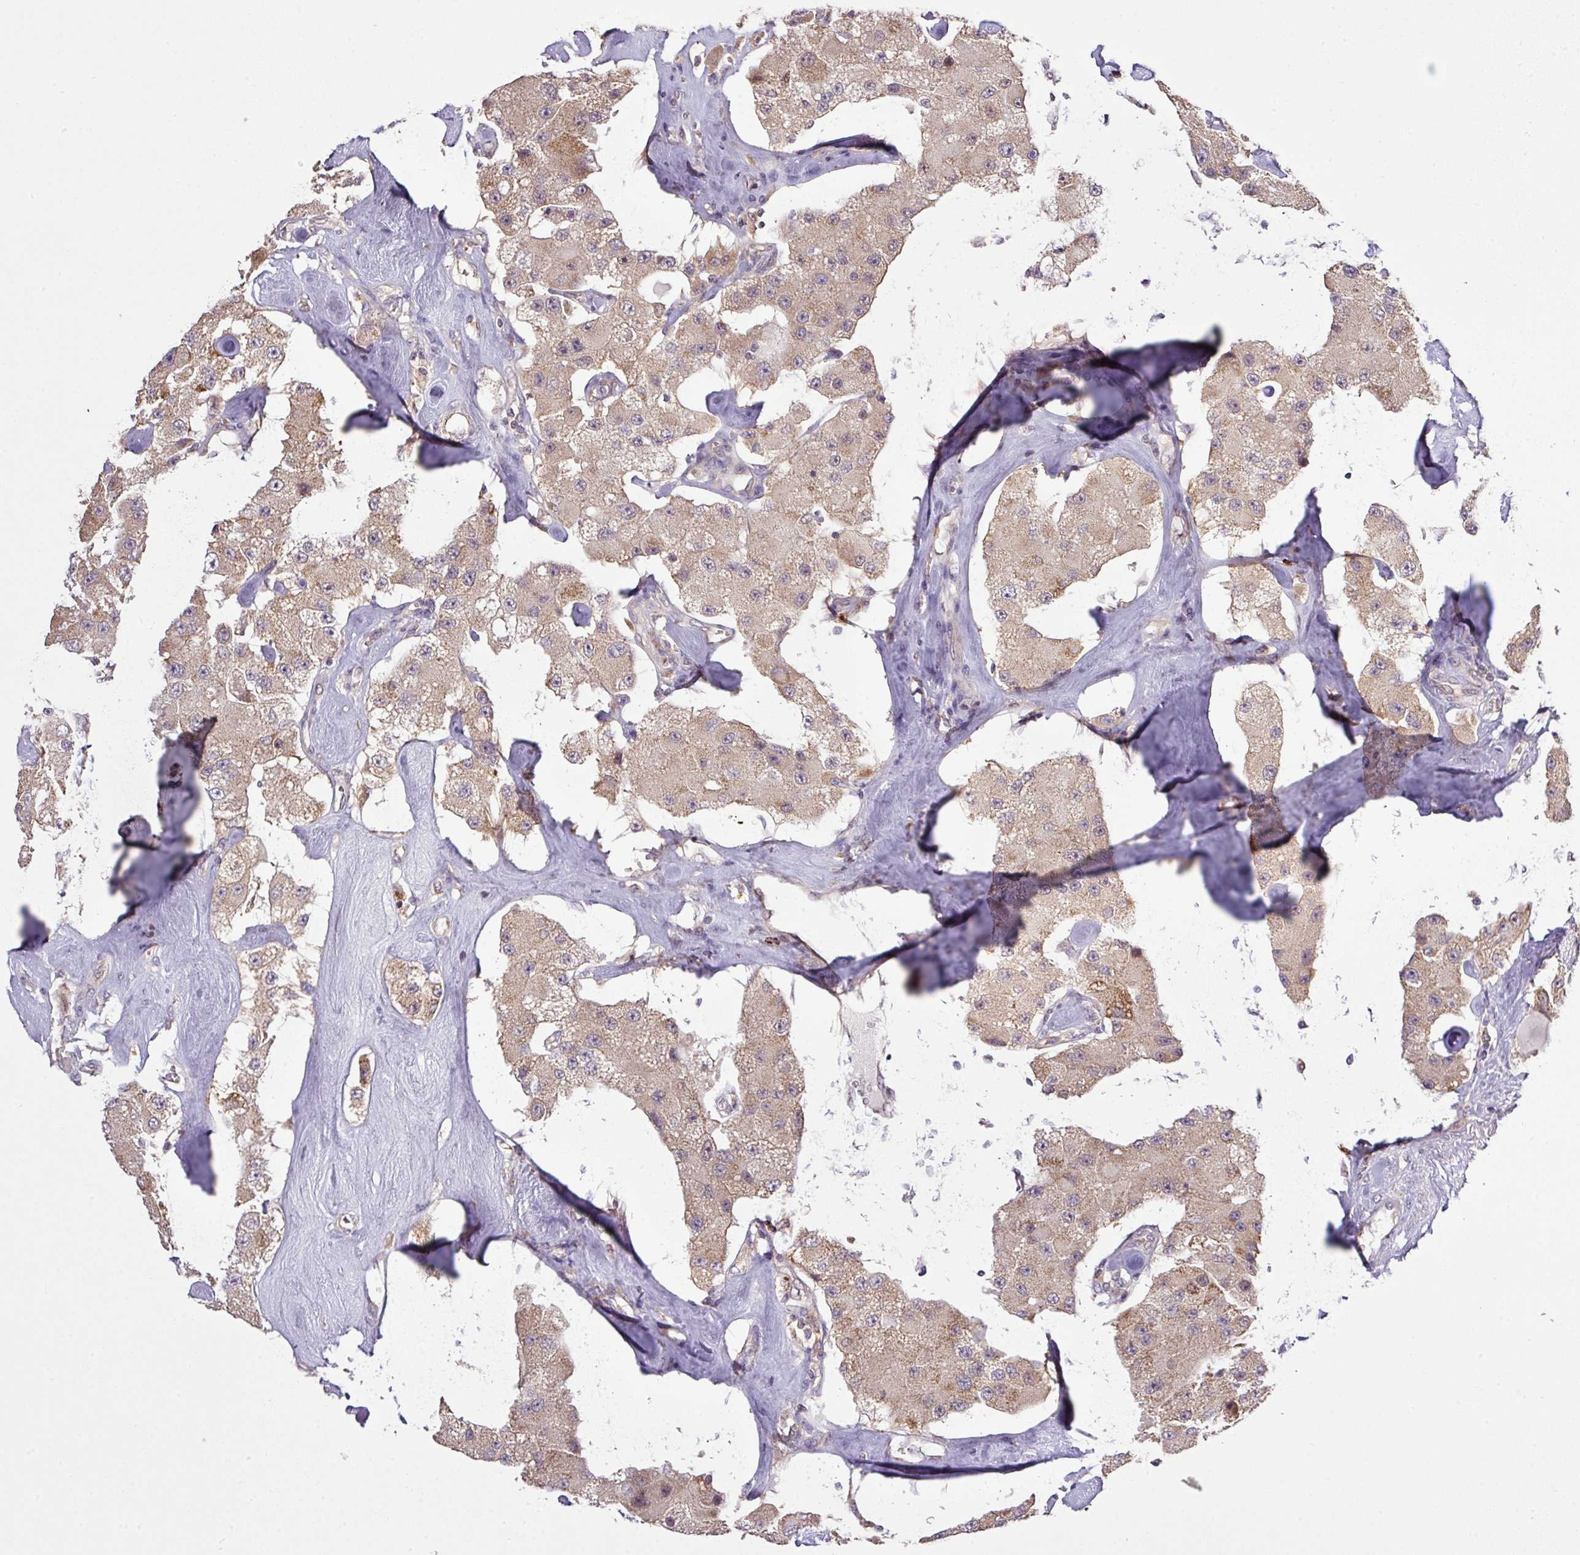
{"staining": {"intensity": "weak", "quantity": "25%-75%", "location": "cytoplasmic/membranous"}, "tissue": "carcinoid", "cell_type": "Tumor cells", "image_type": "cancer", "snomed": [{"axis": "morphology", "description": "Carcinoid, malignant, NOS"}, {"axis": "topography", "description": "Pancreas"}], "caption": "Human carcinoid stained with a protein marker reveals weak staining in tumor cells.", "gene": "SMCO4", "patient": {"sex": "male", "age": 41}}